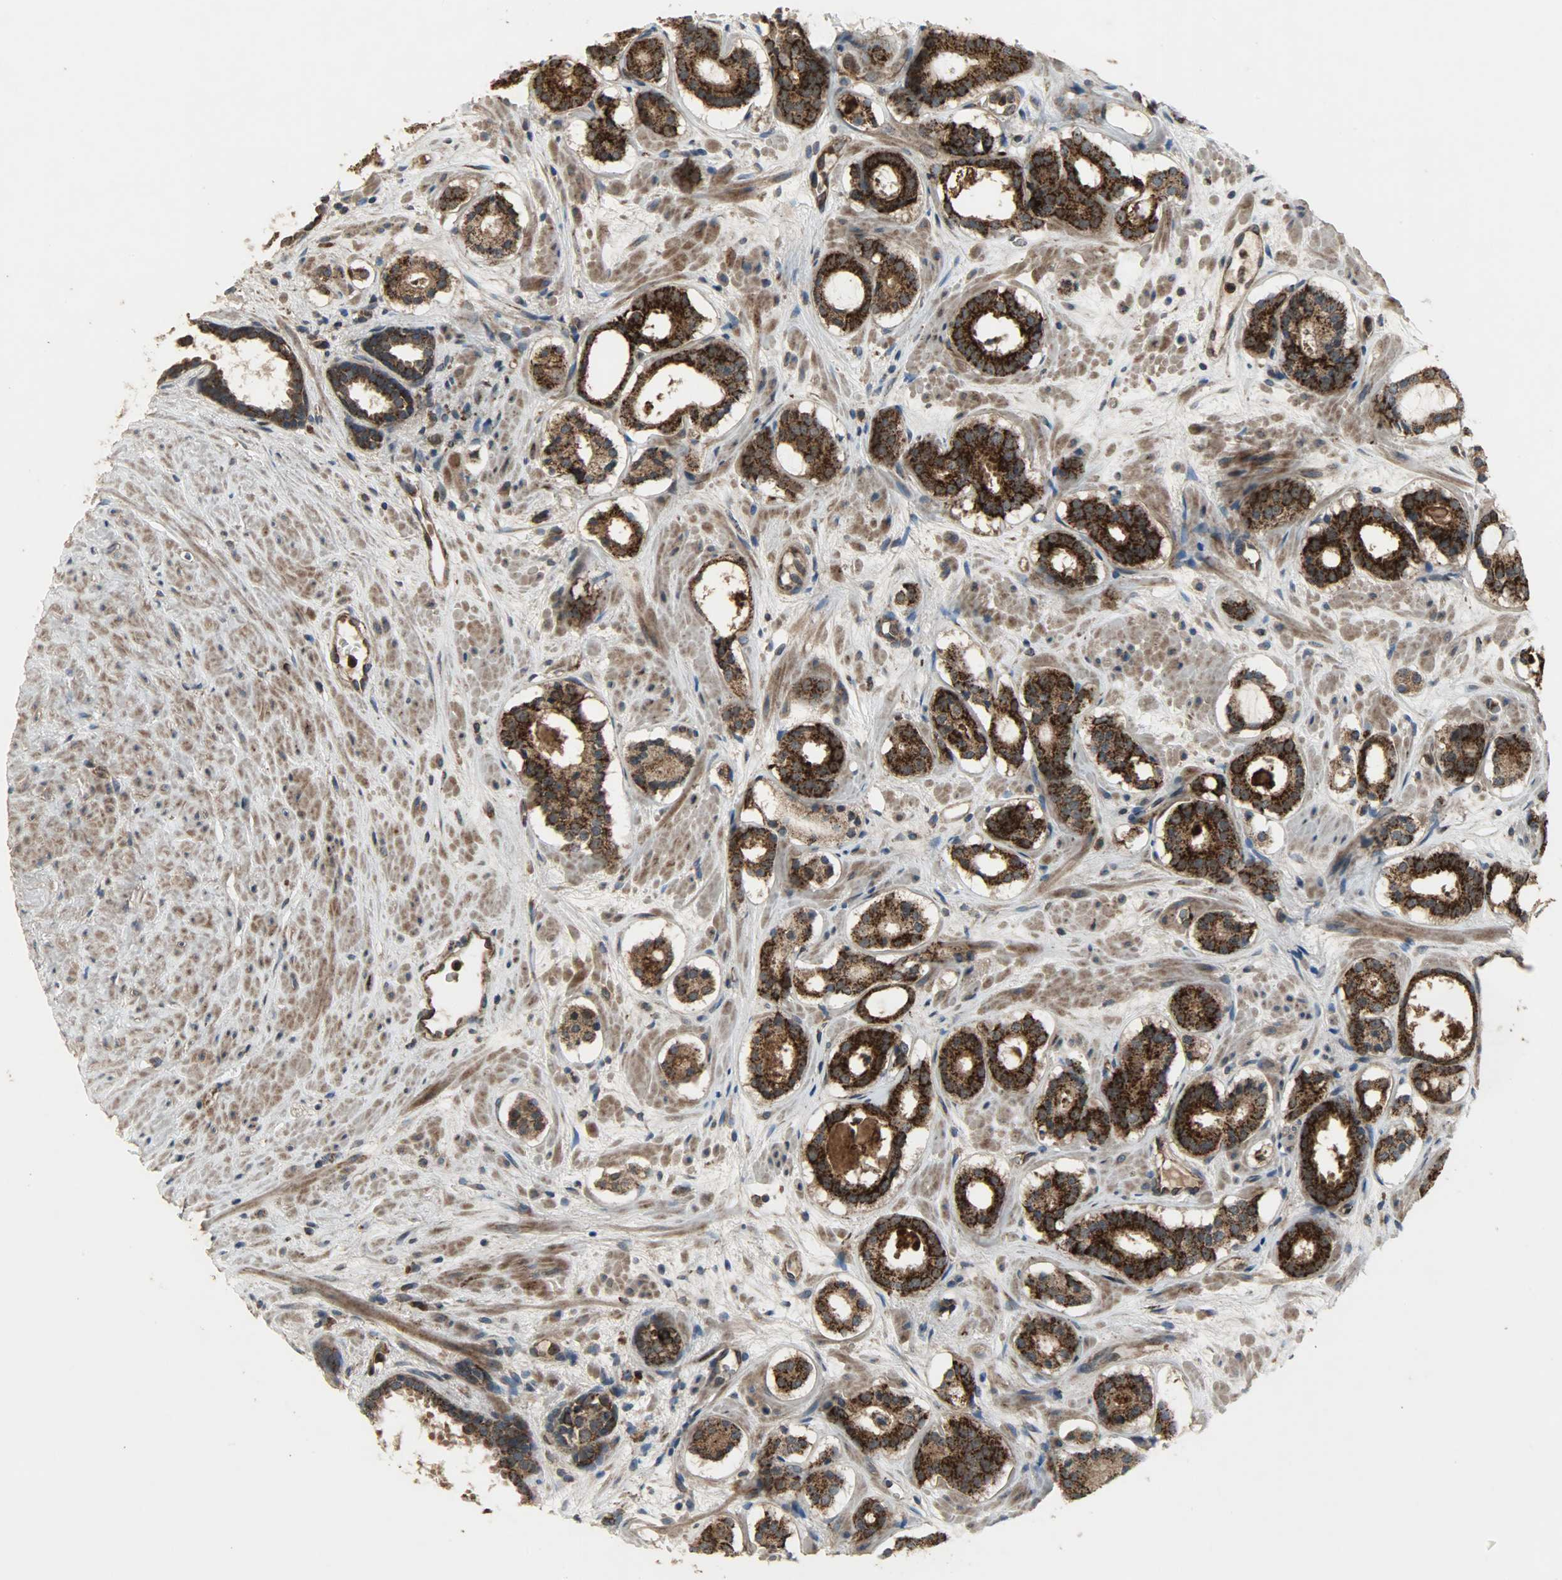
{"staining": {"intensity": "strong", "quantity": ">75%", "location": "cytoplasmic/membranous"}, "tissue": "prostate cancer", "cell_type": "Tumor cells", "image_type": "cancer", "snomed": [{"axis": "morphology", "description": "Adenocarcinoma, Low grade"}, {"axis": "topography", "description": "Prostate"}], "caption": "IHC (DAB (3,3'-diaminobenzidine)) staining of human prostate adenocarcinoma (low-grade) displays strong cytoplasmic/membranous protein expression in about >75% of tumor cells. Immunohistochemistry (ihc) stains the protein in brown and the nuclei are stained blue.", "gene": "AMT", "patient": {"sex": "male", "age": 57}}